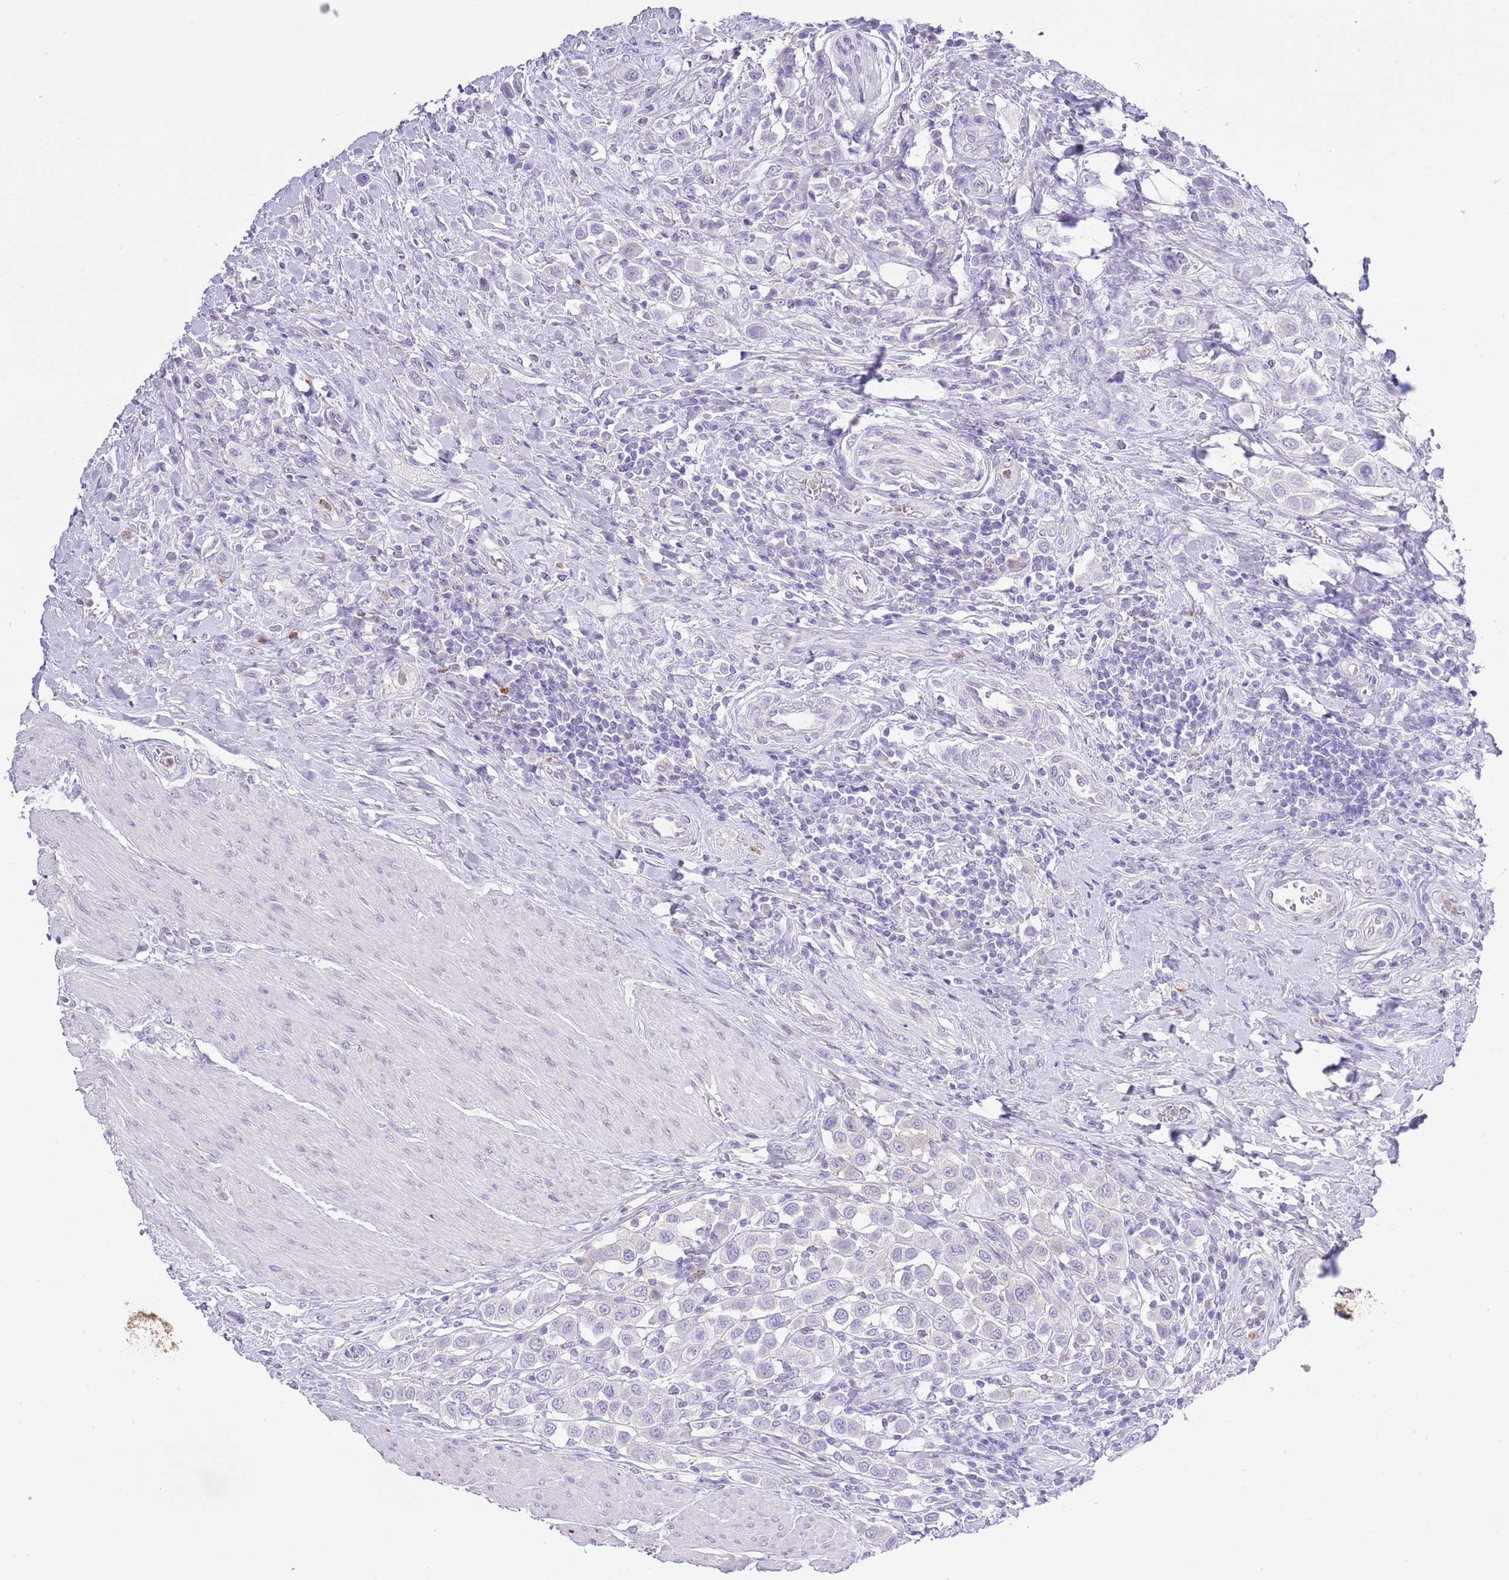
{"staining": {"intensity": "negative", "quantity": "none", "location": "none"}, "tissue": "urothelial cancer", "cell_type": "Tumor cells", "image_type": "cancer", "snomed": [{"axis": "morphology", "description": "Urothelial carcinoma, High grade"}, {"axis": "topography", "description": "Urinary bladder"}], "caption": "A micrograph of urothelial cancer stained for a protein demonstrates no brown staining in tumor cells. (DAB immunohistochemistry visualized using brightfield microscopy, high magnification).", "gene": "OR2Z1", "patient": {"sex": "male", "age": 50}}